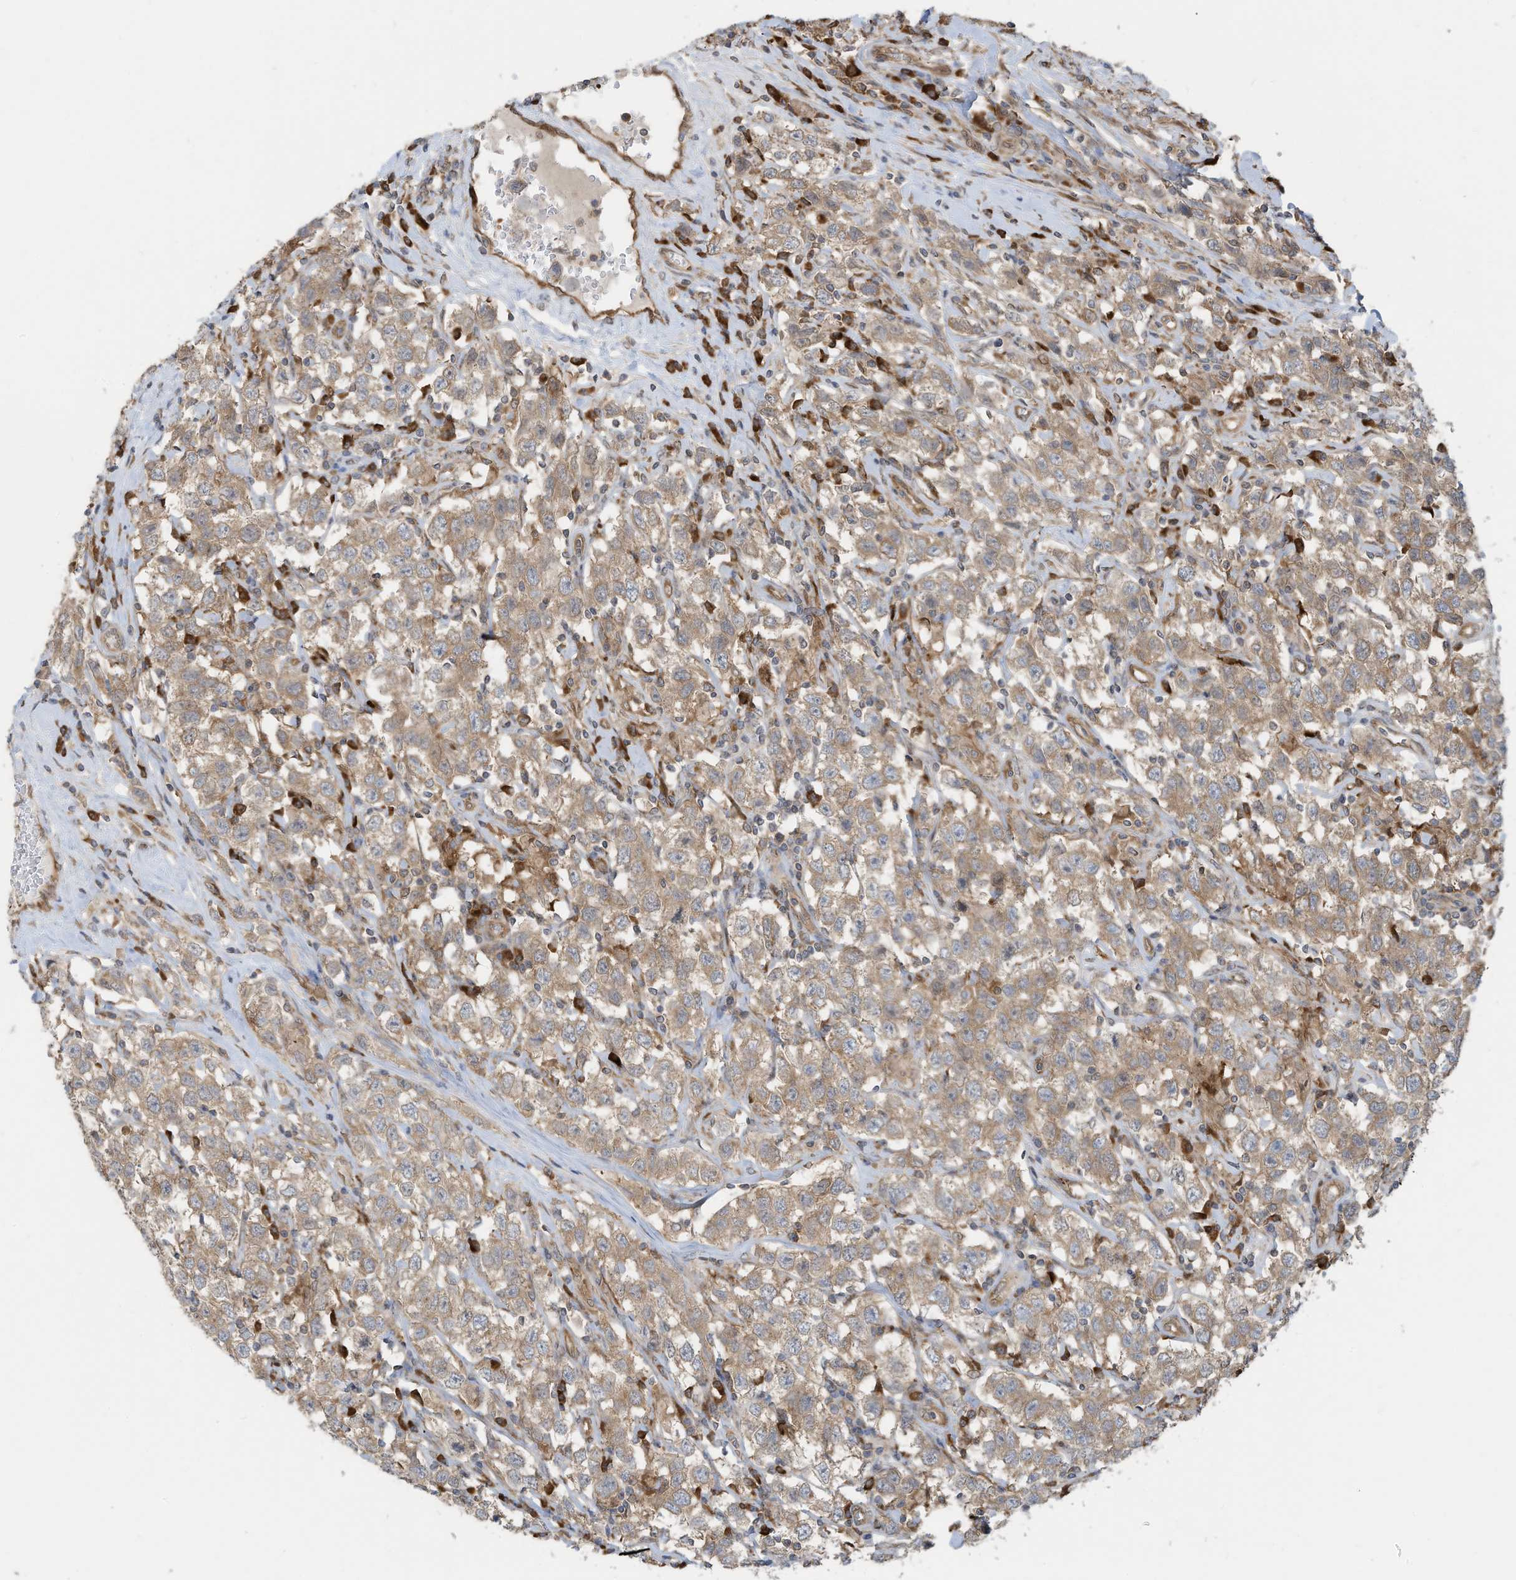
{"staining": {"intensity": "weak", "quantity": ">75%", "location": "cytoplasmic/membranous"}, "tissue": "testis cancer", "cell_type": "Tumor cells", "image_type": "cancer", "snomed": [{"axis": "morphology", "description": "Seminoma, NOS"}, {"axis": "topography", "description": "Testis"}], "caption": "Weak cytoplasmic/membranous expression for a protein is present in approximately >75% of tumor cells of testis cancer (seminoma) using immunohistochemistry.", "gene": "USE1", "patient": {"sex": "male", "age": 41}}